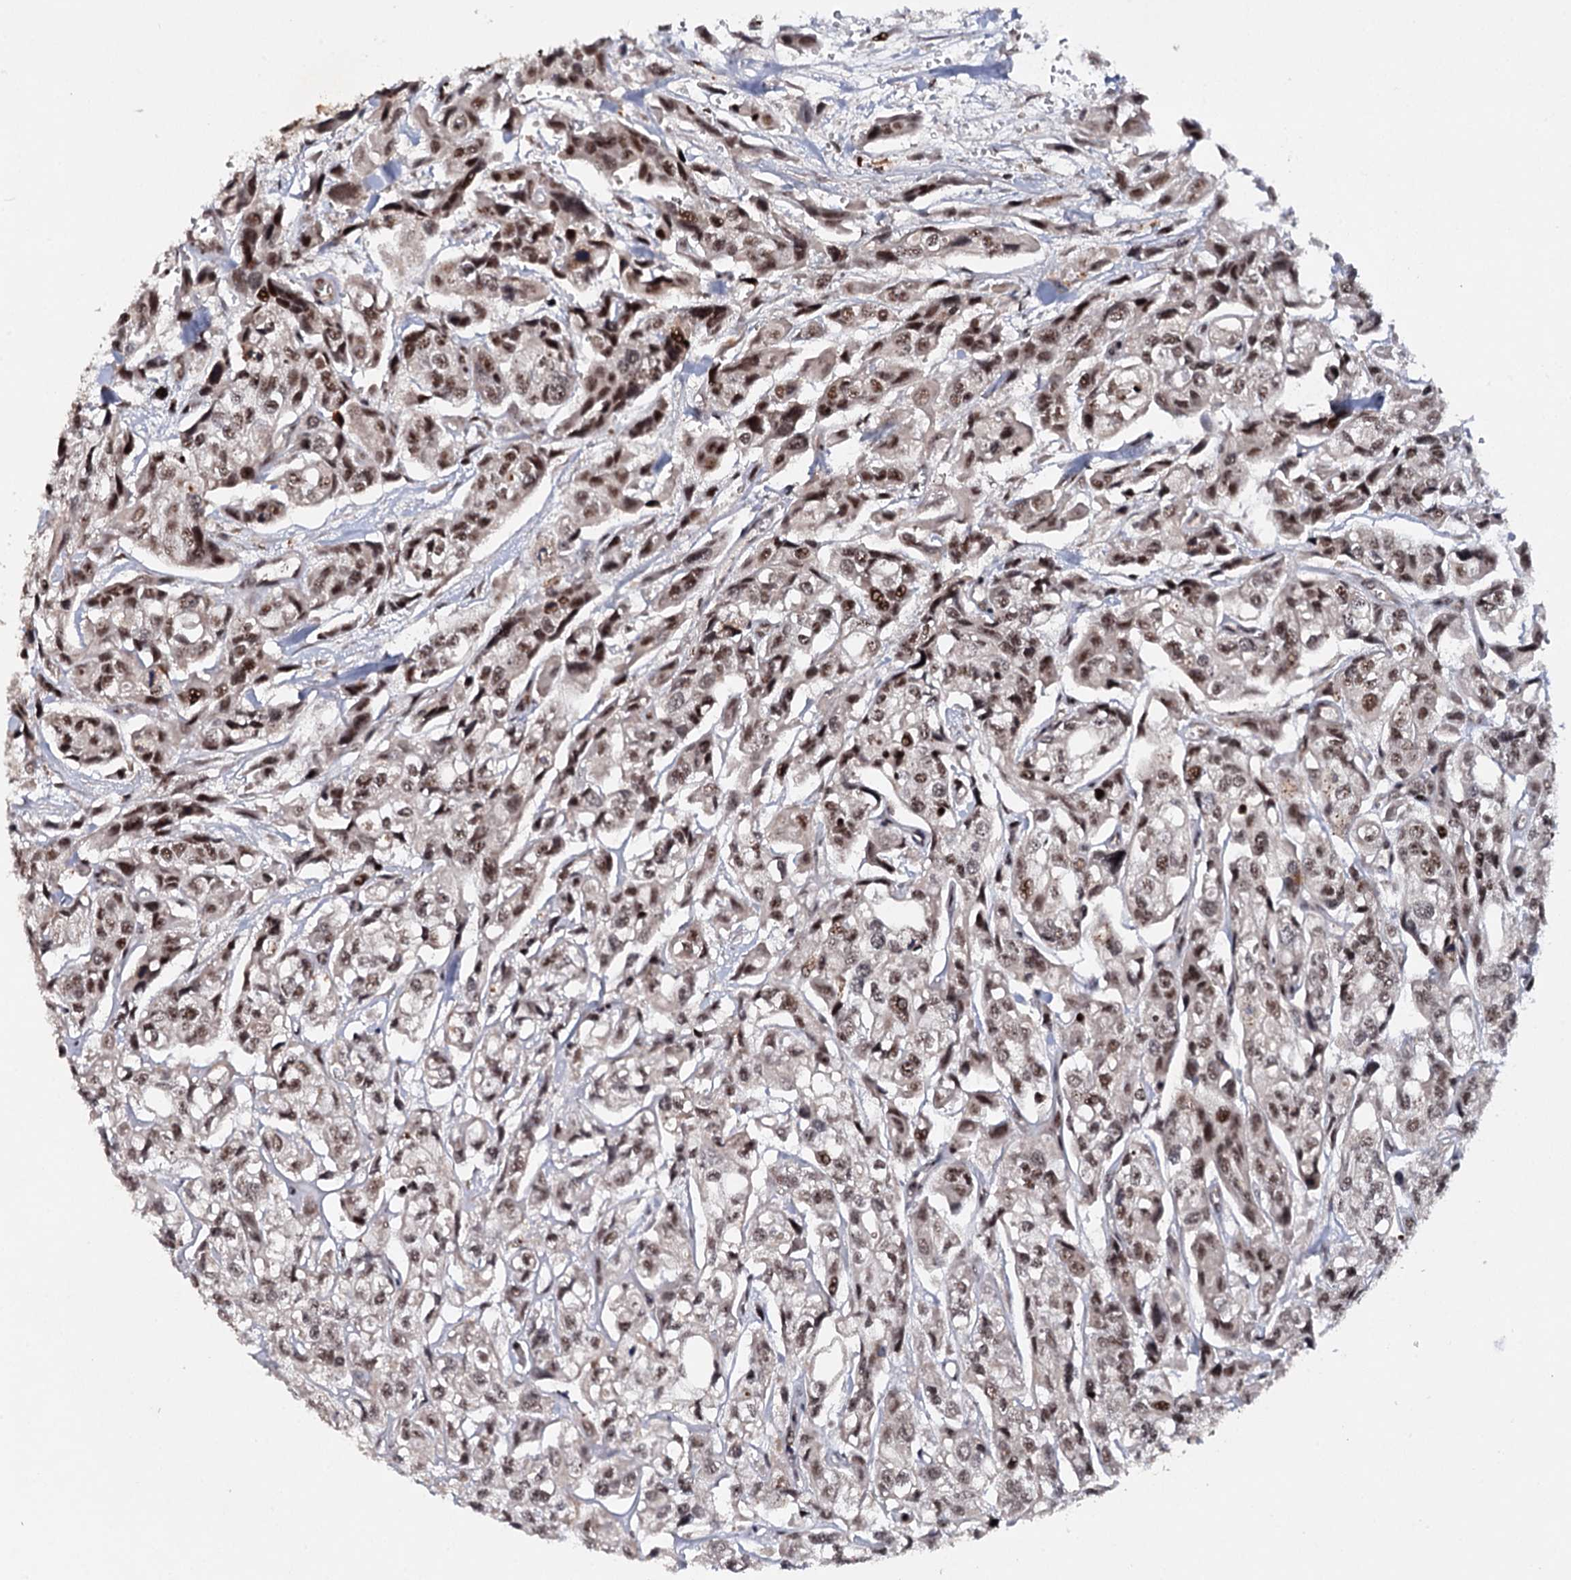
{"staining": {"intensity": "moderate", "quantity": ">75%", "location": "nuclear"}, "tissue": "urothelial cancer", "cell_type": "Tumor cells", "image_type": "cancer", "snomed": [{"axis": "morphology", "description": "Urothelial carcinoma, High grade"}, {"axis": "topography", "description": "Urinary bladder"}], "caption": "Urothelial cancer stained with DAB (3,3'-diaminobenzidine) immunohistochemistry (IHC) displays medium levels of moderate nuclear positivity in approximately >75% of tumor cells. (Brightfield microscopy of DAB IHC at high magnification).", "gene": "BUD13", "patient": {"sex": "male", "age": 67}}